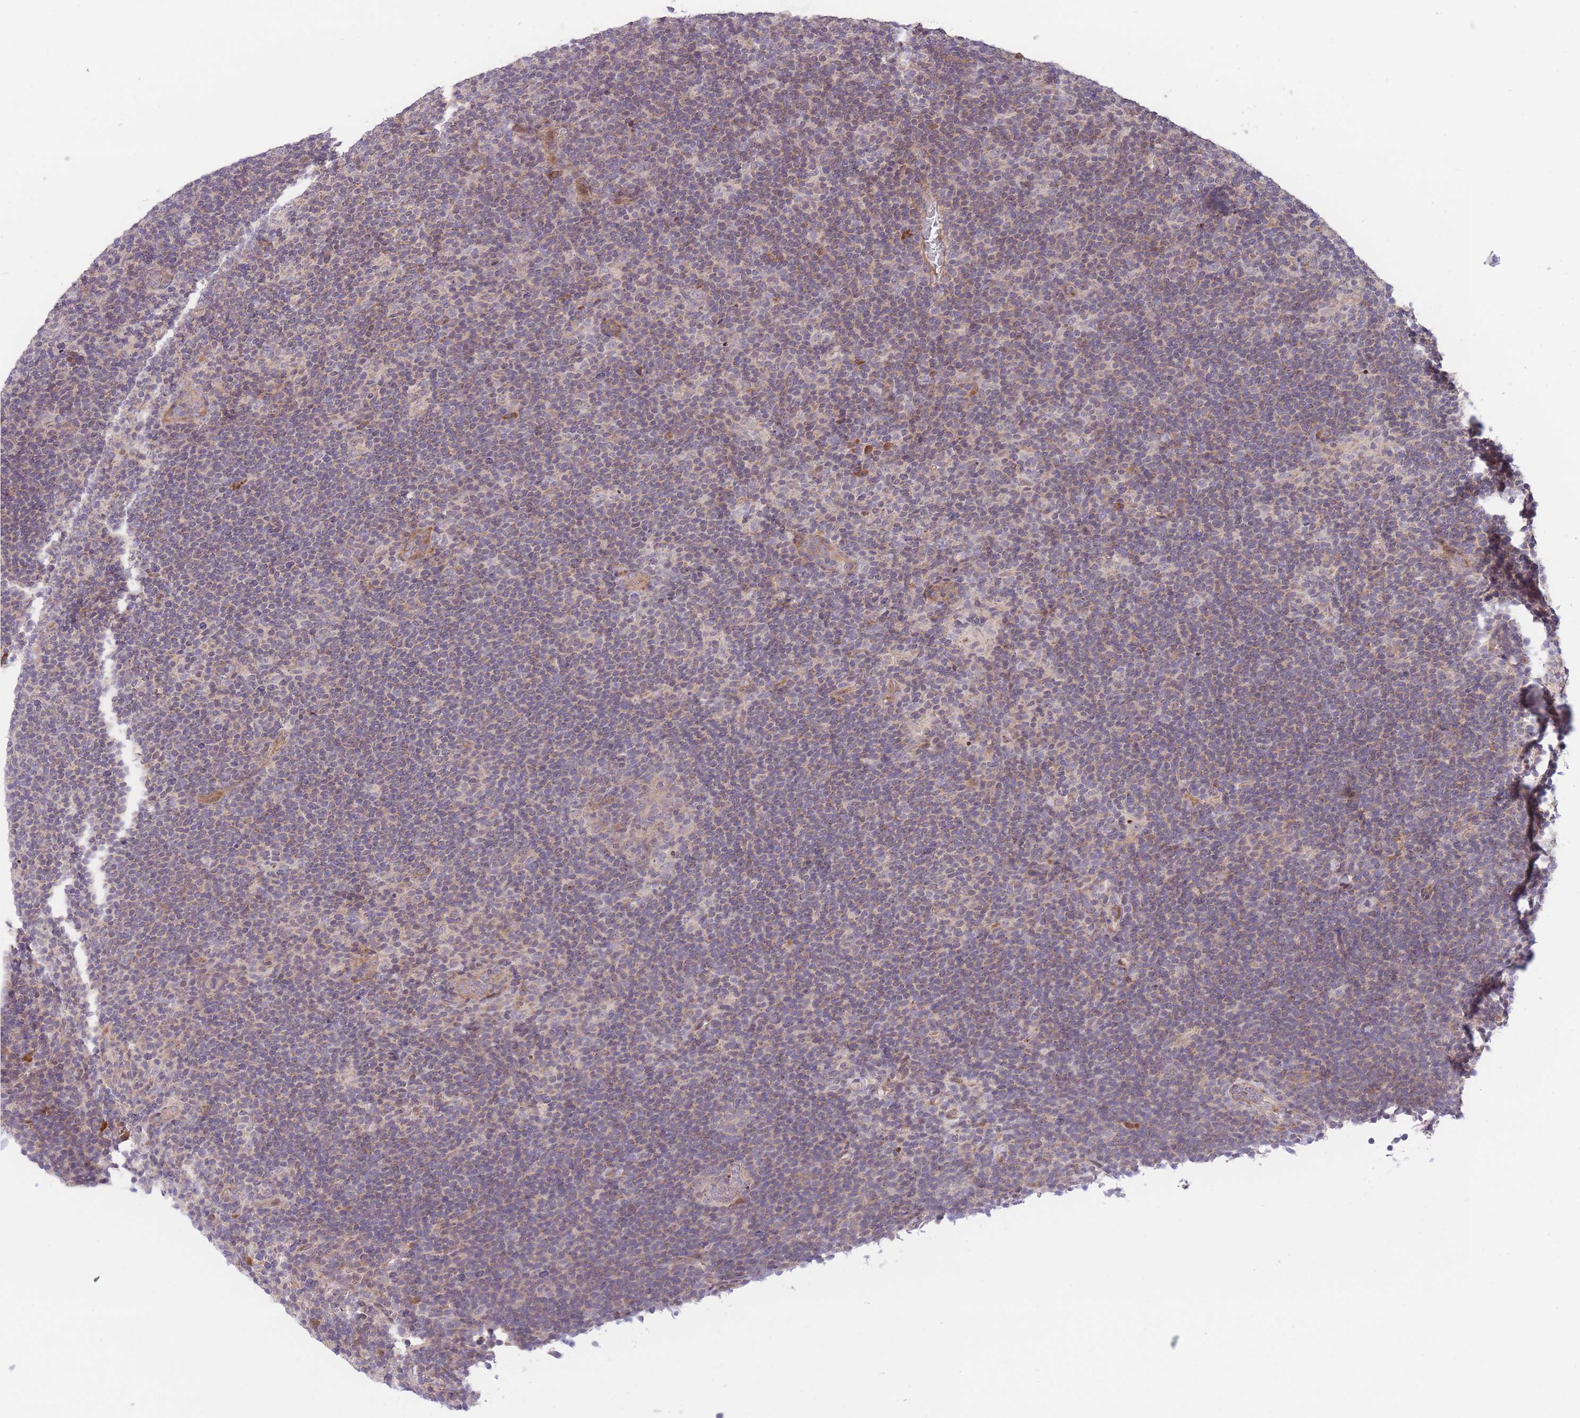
{"staining": {"intensity": "negative", "quantity": "none", "location": "none"}, "tissue": "lymphoma", "cell_type": "Tumor cells", "image_type": "cancer", "snomed": [{"axis": "morphology", "description": "Hodgkin's disease, NOS"}, {"axis": "topography", "description": "Lymph node"}], "caption": "This image is of lymphoma stained with immunohistochemistry (IHC) to label a protein in brown with the nuclei are counter-stained blue. There is no expression in tumor cells.", "gene": "BOLA2B", "patient": {"sex": "female", "age": 57}}